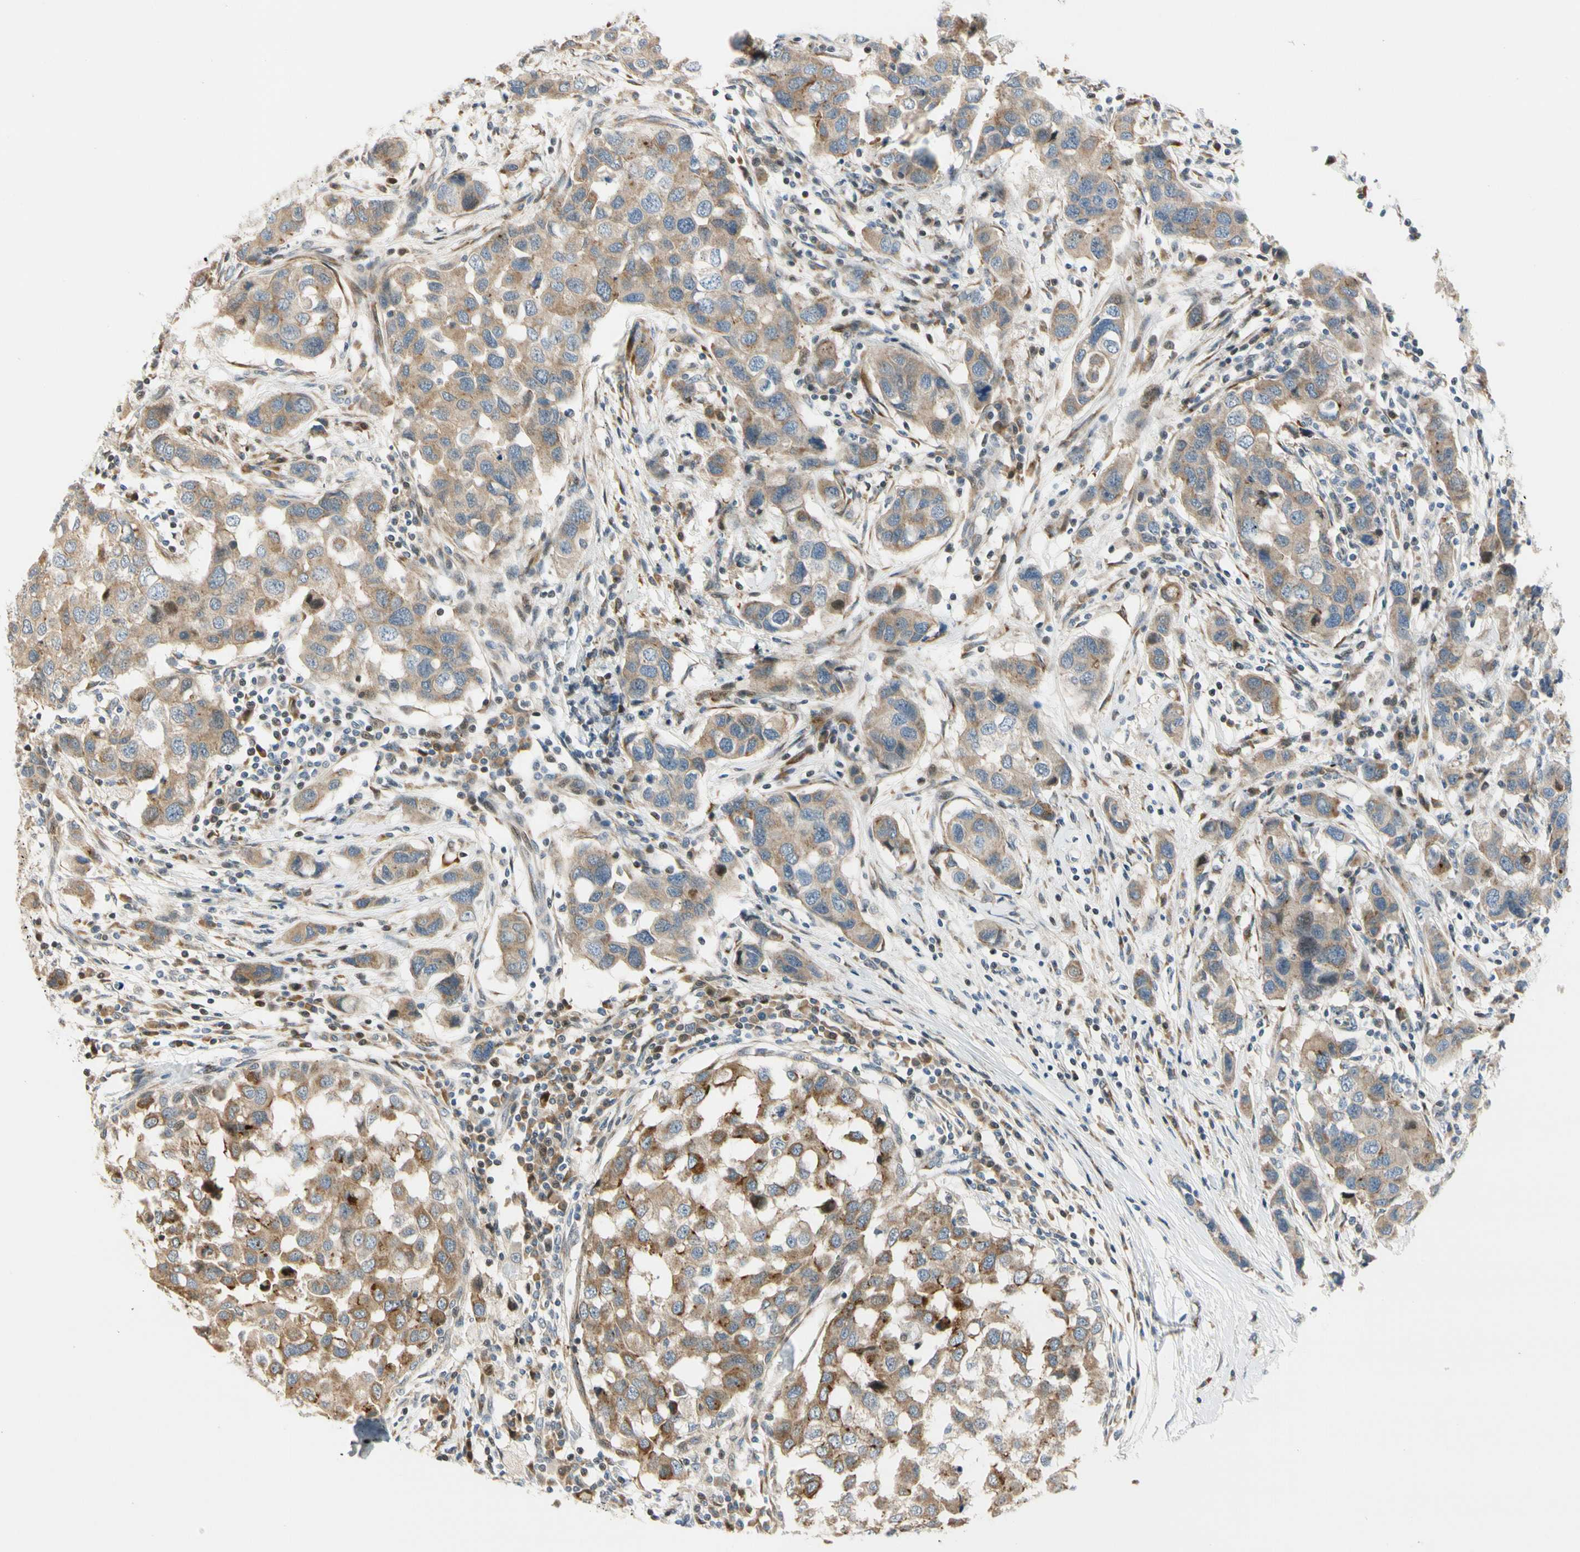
{"staining": {"intensity": "strong", "quantity": "25%-75%", "location": "cytoplasmic/membranous"}, "tissue": "breast cancer", "cell_type": "Tumor cells", "image_type": "cancer", "snomed": [{"axis": "morphology", "description": "Normal tissue, NOS"}, {"axis": "morphology", "description": "Duct carcinoma"}, {"axis": "topography", "description": "Breast"}], "caption": "IHC photomicrograph of human breast infiltrating ductal carcinoma stained for a protein (brown), which demonstrates high levels of strong cytoplasmic/membranous positivity in approximately 25%-75% of tumor cells.", "gene": "NPDC1", "patient": {"sex": "female", "age": 50}}